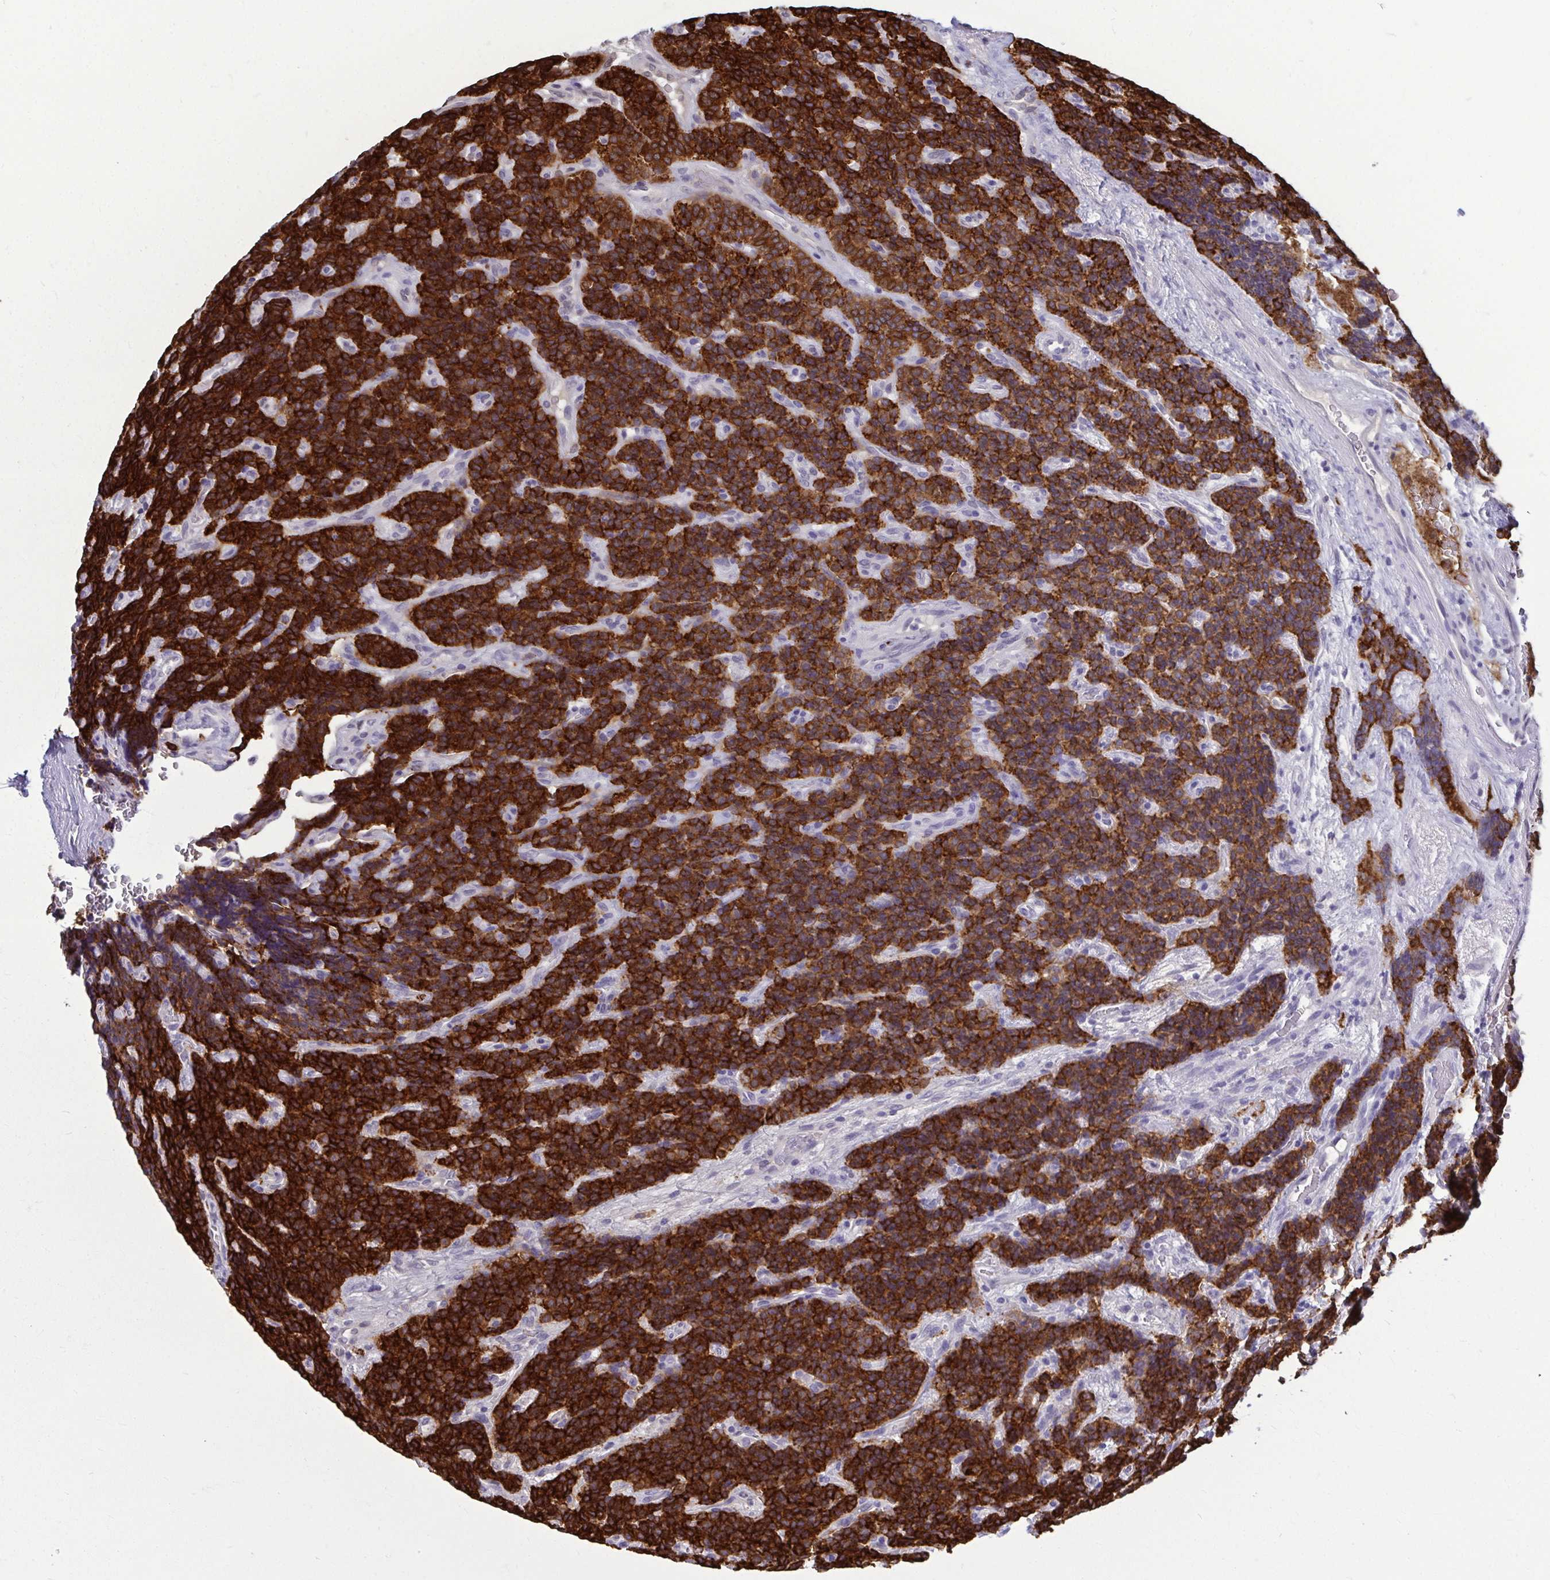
{"staining": {"intensity": "strong", "quantity": ">75%", "location": "cytoplasmic/membranous"}, "tissue": "carcinoid", "cell_type": "Tumor cells", "image_type": "cancer", "snomed": [{"axis": "morphology", "description": "Carcinoid, malignant, NOS"}, {"axis": "topography", "description": "Pancreas"}], "caption": "This is an image of immunohistochemistry (IHC) staining of carcinoid, which shows strong expression in the cytoplasmic/membranous of tumor cells.", "gene": "SERPINI1", "patient": {"sex": "male", "age": 36}}